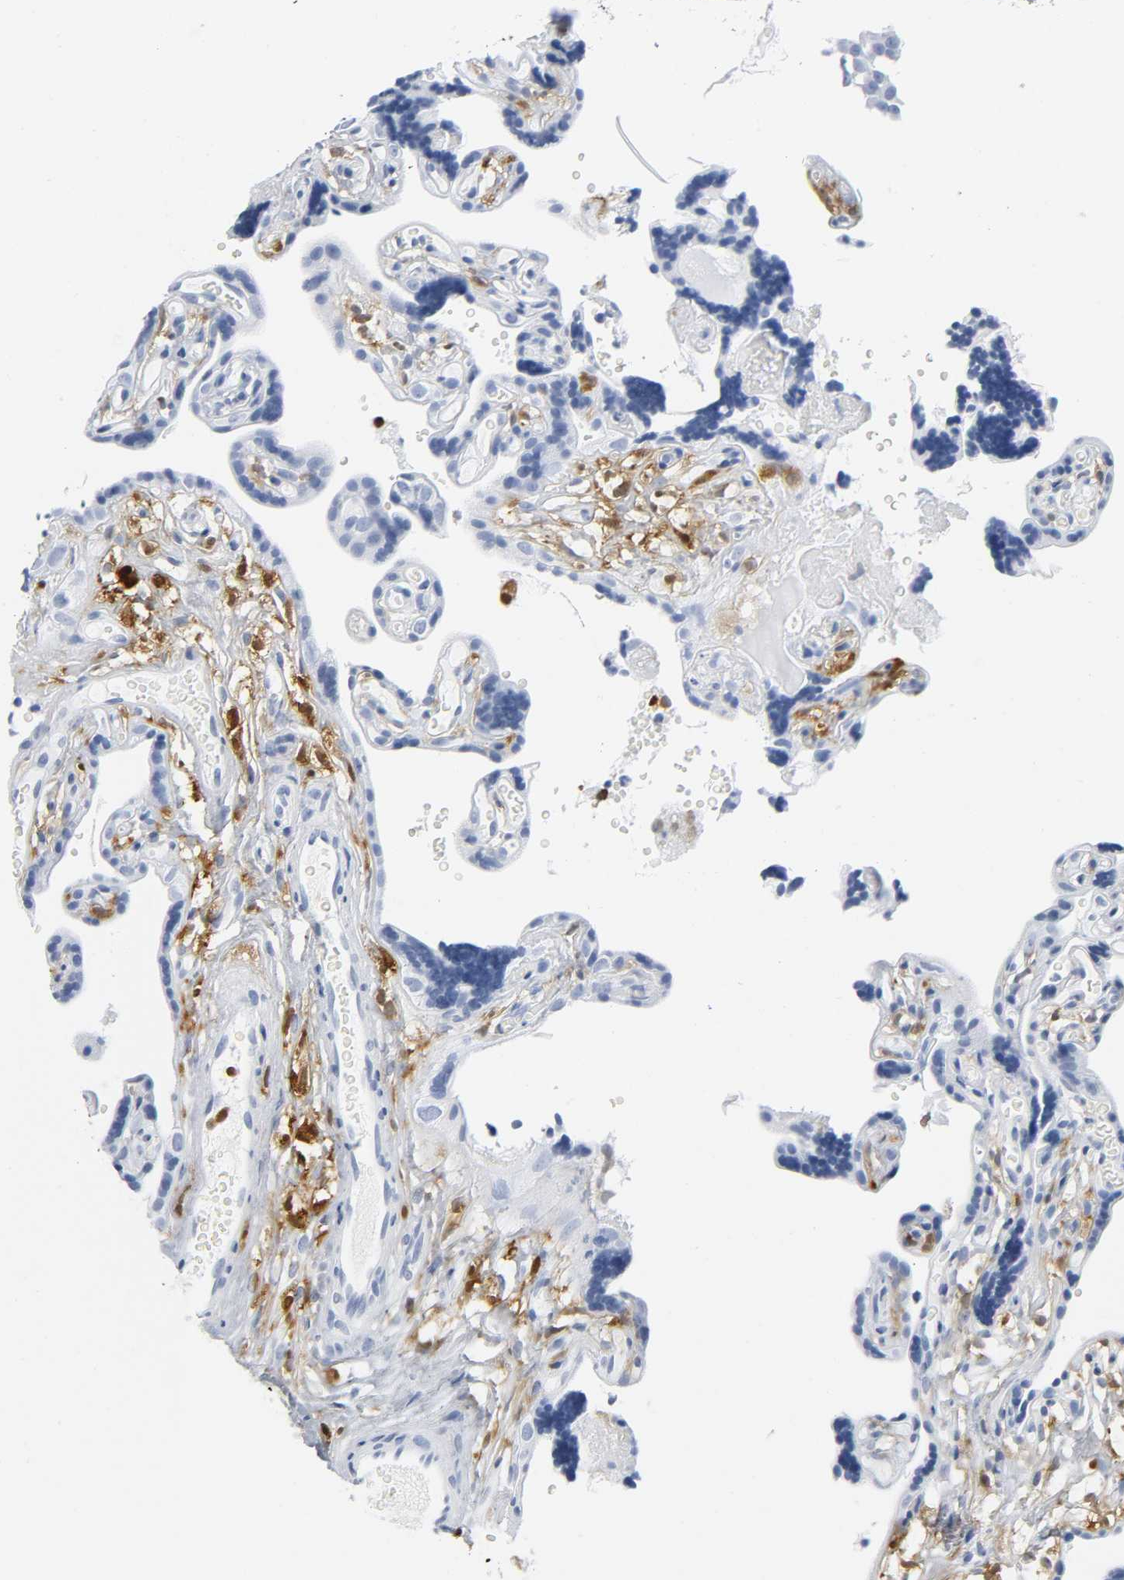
{"staining": {"intensity": "negative", "quantity": "none", "location": "none"}, "tissue": "placenta", "cell_type": "Decidual cells", "image_type": "normal", "snomed": [{"axis": "morphology", "description": "Normal tissue, NOS"}, {"axis": "topography", "description": "Placenta"}], "caption": "This is an immunohistochemistry micrograph of unremarkable placenta. There is no expression in decidual cells.", "gene": "DOK2", "patient": {"sex": "female", "age": 30}}